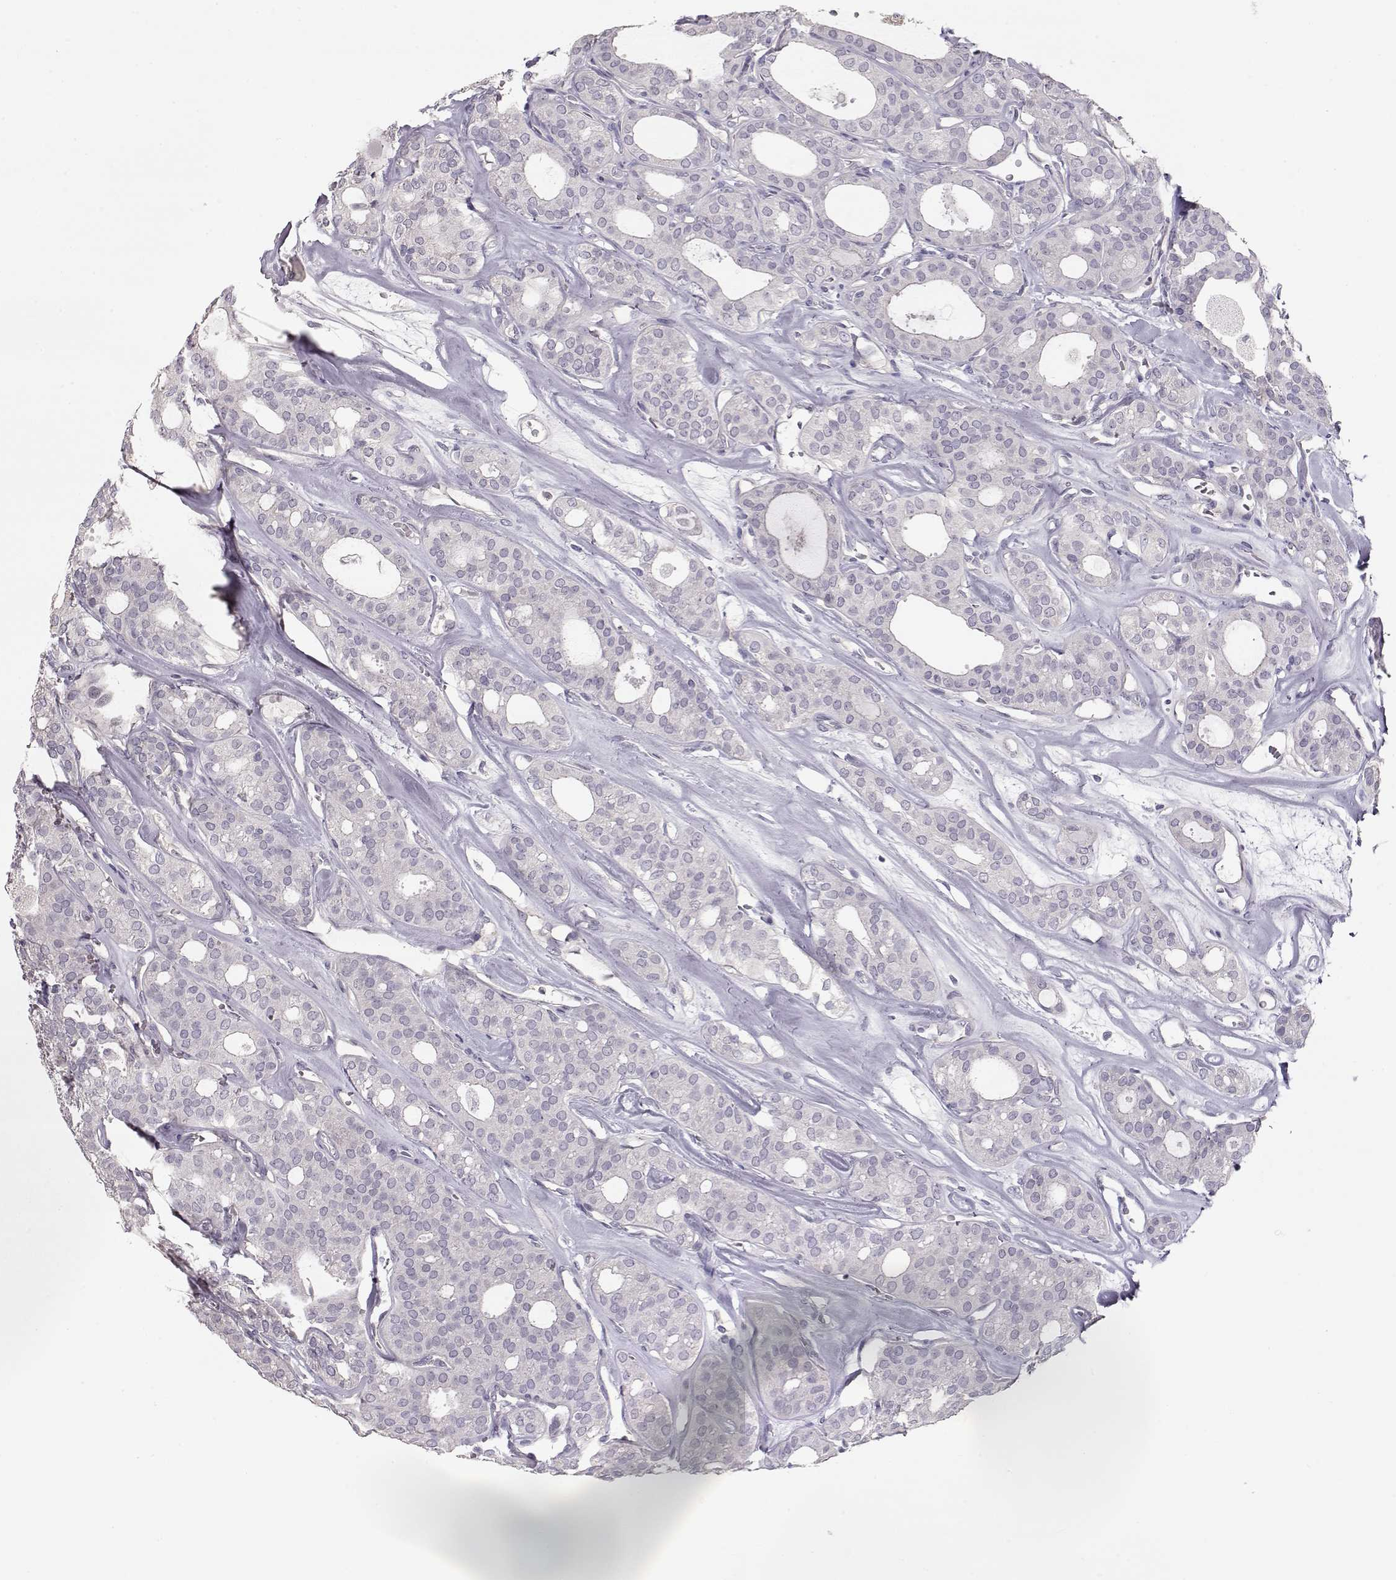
{"staining": {"intensity": "negative", "quantity": "none", "location": "none"}, "tissue": "thyroid cancer", "cell_type": "Tumor cells", "image_type": "cancer", "snomed": [{"axis": "morphology", "description": "Follicular adenoma carcinoma, NOS"}, {"axis": "topography", "description": "Thyroid gland"}], "caption": "Immunohistochemistry (IHC) image of thyroid follicular adenoma carcinoma stained for a protein (brown), which exhibits no expression in tumor cells.", "gene": "SLC18A1", "patient": {"sex": "male", "age": 75}}